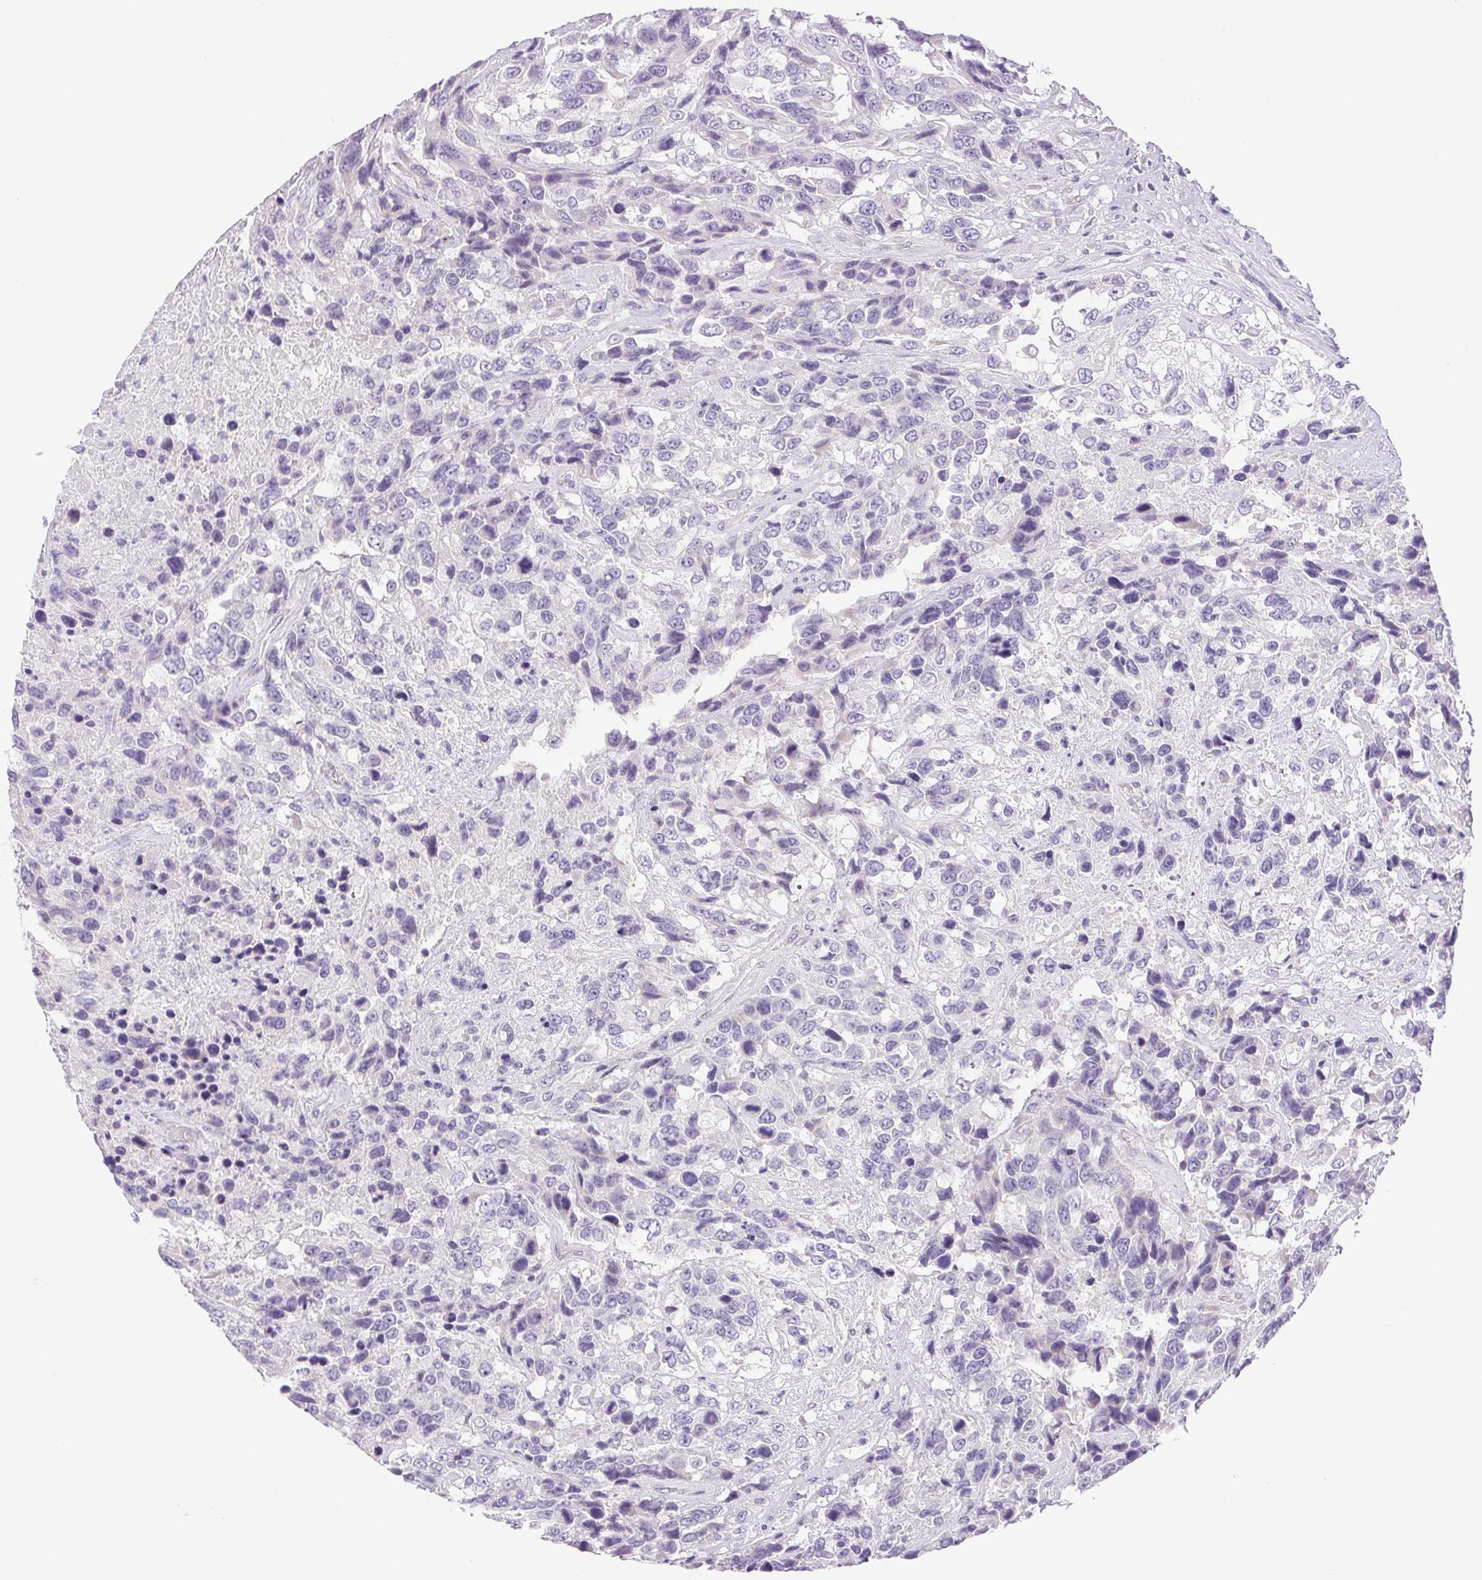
{"staining": {"intensity": "negative", "quantity": "none", "location": "none"}, "tissue": "urothelial cancer", "cell_type": "Tumor cells", "image_type": "cancer", "snomed": [{"axis": "morphology", "description": "Urothelial carcinoma, High grade"}, {"axis": "topography", "description": "Urinary bladder"}], "caption": "A histopathology image of urothelial cancer stained for a protein shows no brown staining in tumor cells. Brightfield microscopy of immunohistochemistry stained with DAB (3,3'-diaminobenzidine) (brown) and hematoxylin (blue), captured at high magnification.", "gene": "PAPPA2", "patient": {"sex": "female", "age": 70}}